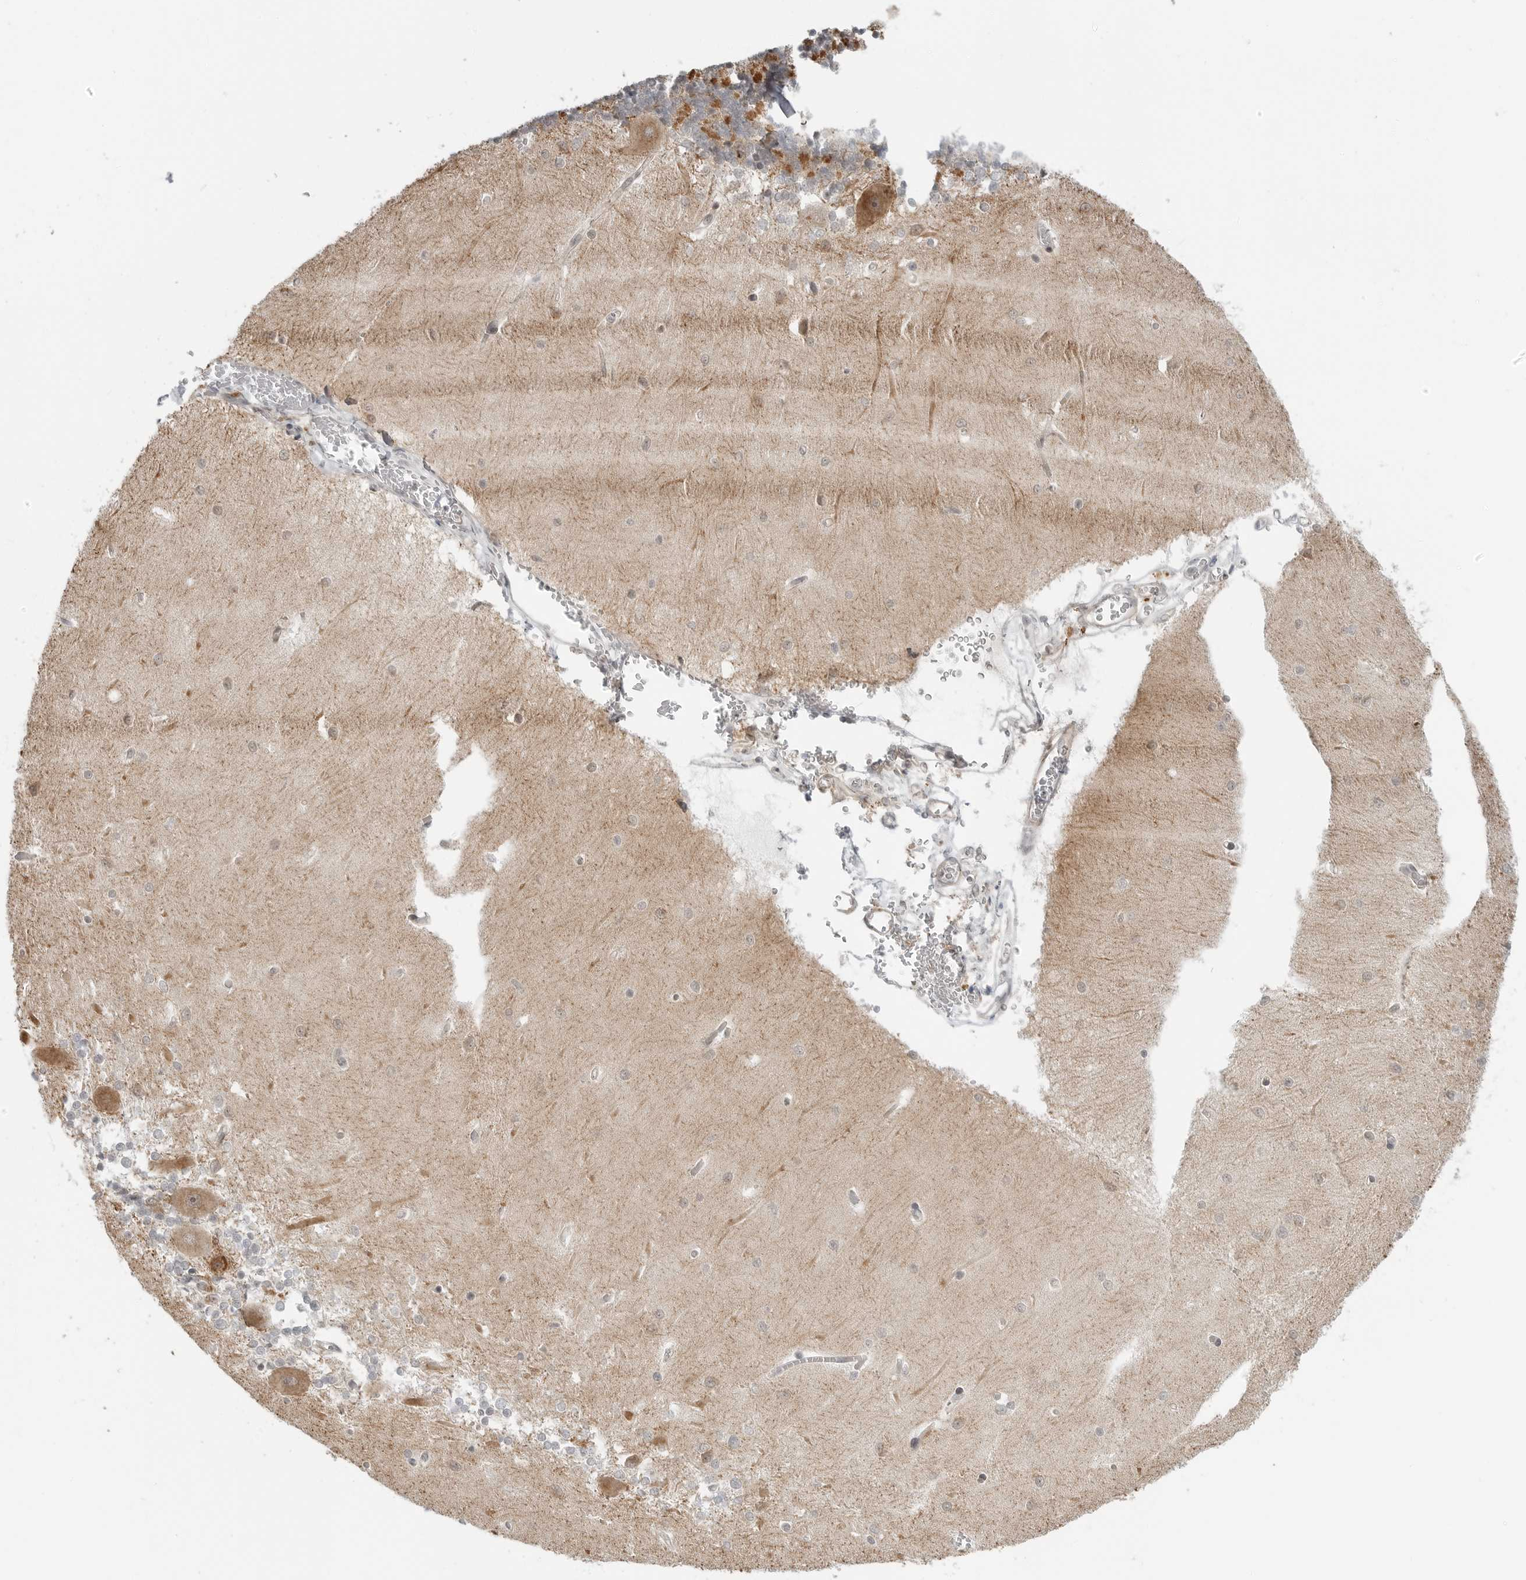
{"staining": {"intensity": "moderate", "quantity": ">75%", "location": "cytoplasmic/membranous"}, "tissue": "cerebellum", "cell_type": "Cells in granular layer", "image_type": "normal", "snomed": [{"axis": "morphology", "description": "Normal tissue, NOS"}, {"axis": "topography", "description": "Cerebellum"}], "caption": "High-magnification brightfield microscopy of unremarkable cerebellum stained with DAB (3,3'-diaminobenzidine) (brown) and counterstained with hematoxylin (blue). cells in granular layer exhibit moderate cytoplasmic/membranous expression is identified in about>75% of cells.", "gene": "PEX2", "patient": {"sex": "male", "age": 37}}